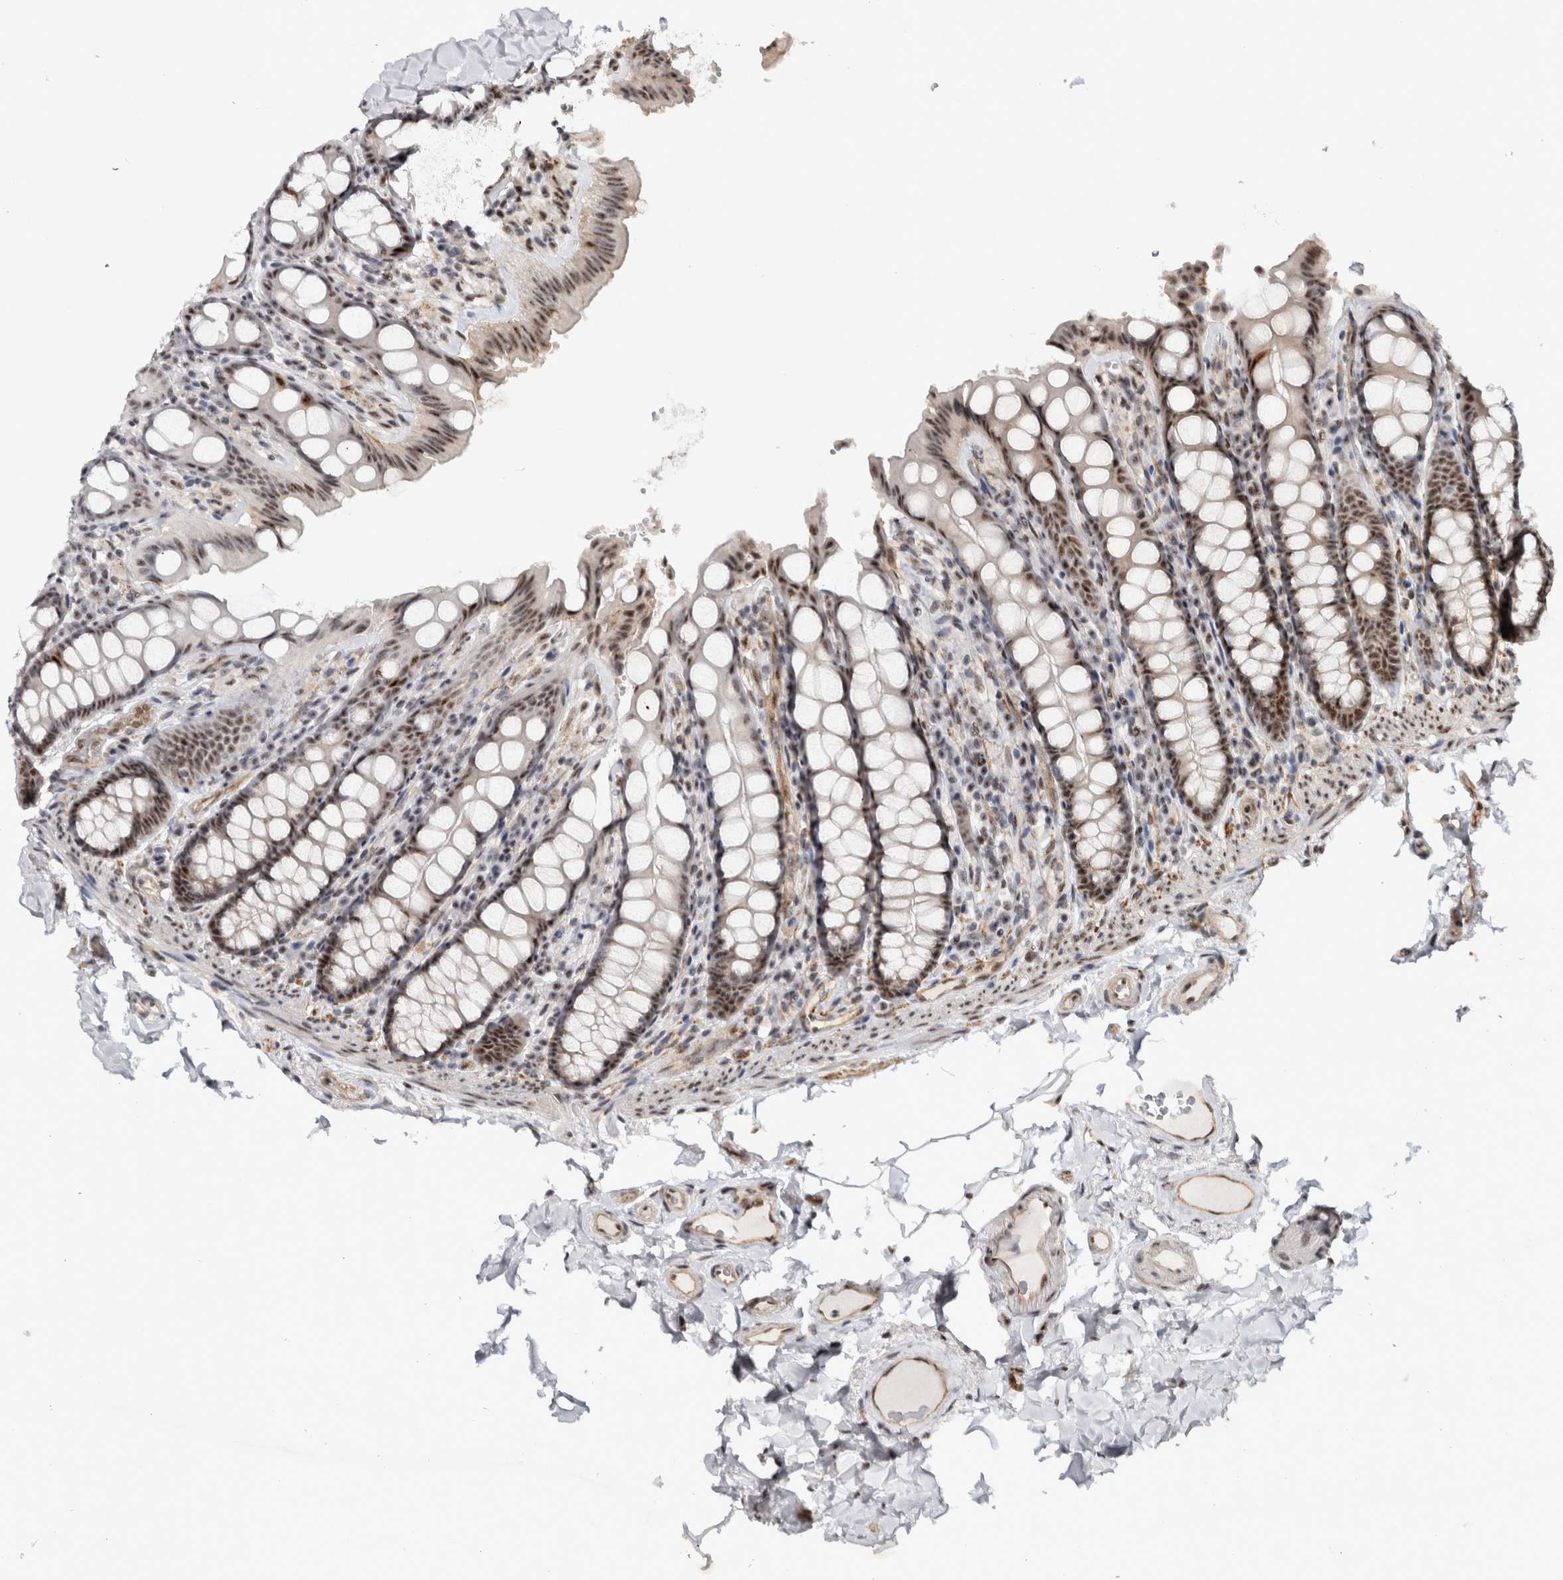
{"staining": {"intensity": "strong", "quantity": ">75%", "location": "cytoplasmic/membranous,nuclear"}, "tissue": "colon", "cell_type": "Endothelial cells", "image_type": "normal", "snomed": [{"axis": "morphology", "description": "Normal tissue, NOS"}, {"axis": "topography", "description": "Colon"}, {"axis": "topography", "description": "Peripheral nerve tissue"}], "caption": "Protein positivity by immunohistochemistry (IHC) exhibits strong cytoplasmic/membranous,nuclear staining in about >75% of endothelial cells in benign colon. (DAB IHC, brown staining for protein, blue staining for nuclei).", "gene": "MKNK1", "patient": {"sex": "female", "age": 61}}